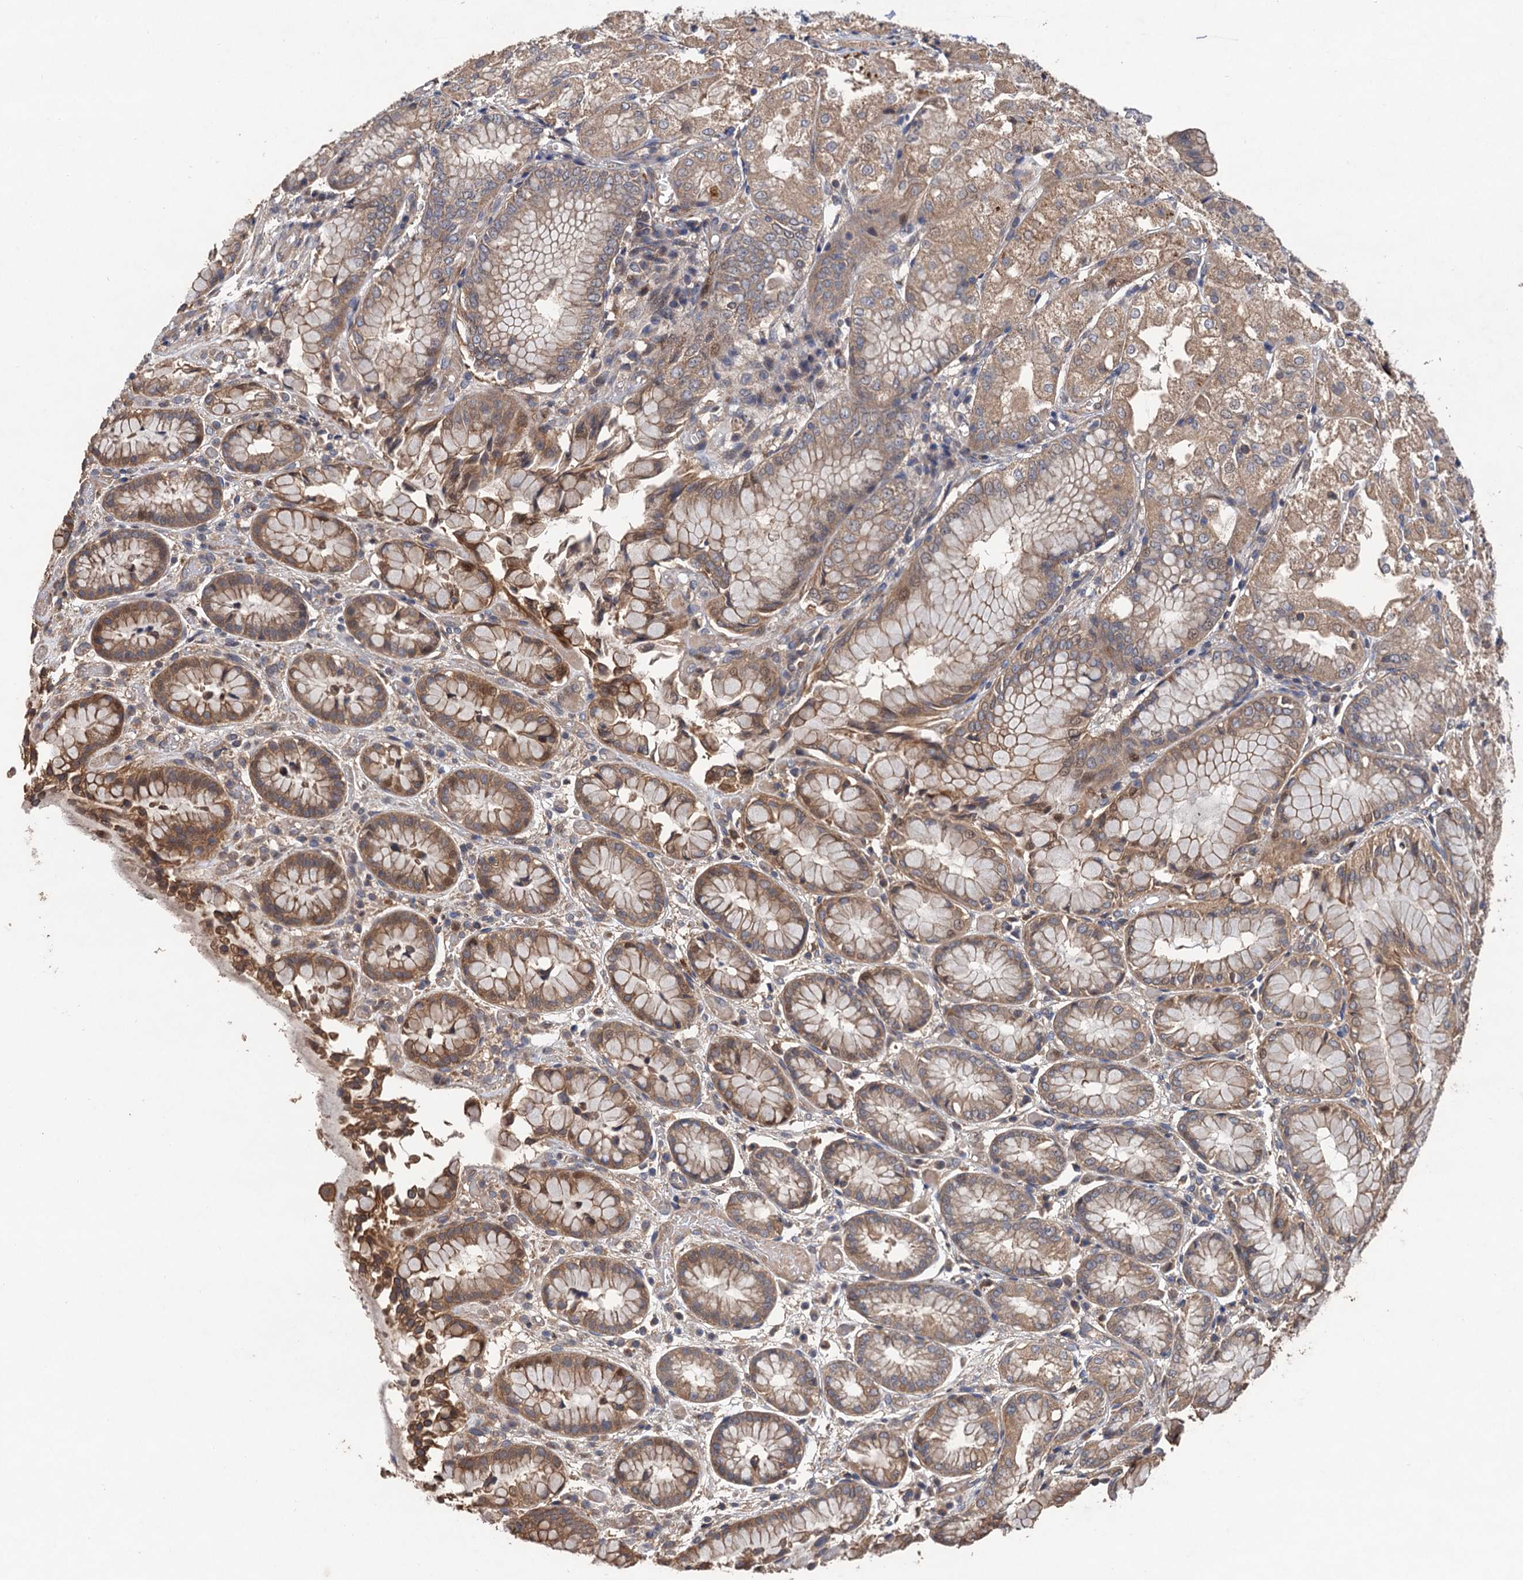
{"staining": {"intensity": "moderate", "quantity": ">75%", "location": "cytoplasmic/membranous,nuclear"}, "tissue": "stomach", "cell_type": "Glandular cells", "image_type": "normal", "snomed": [{"axis": "morphology", "description": "Normal tissue, NOS"}, {"axis": "topography", "description": "Stomach, upper"}], "caption": "Protein staining of unremarkable stomach demonstrates moderate cytoplasmic/membranous,nuclear staining in approximately >75% of glandular cells. (DAB (3,3'-diaminobenzidine) IHC, brown staining for protein, blue staining for nuclei).", "gene": "TMEM39B", "patient": {"sex": "male", "age": 72}}